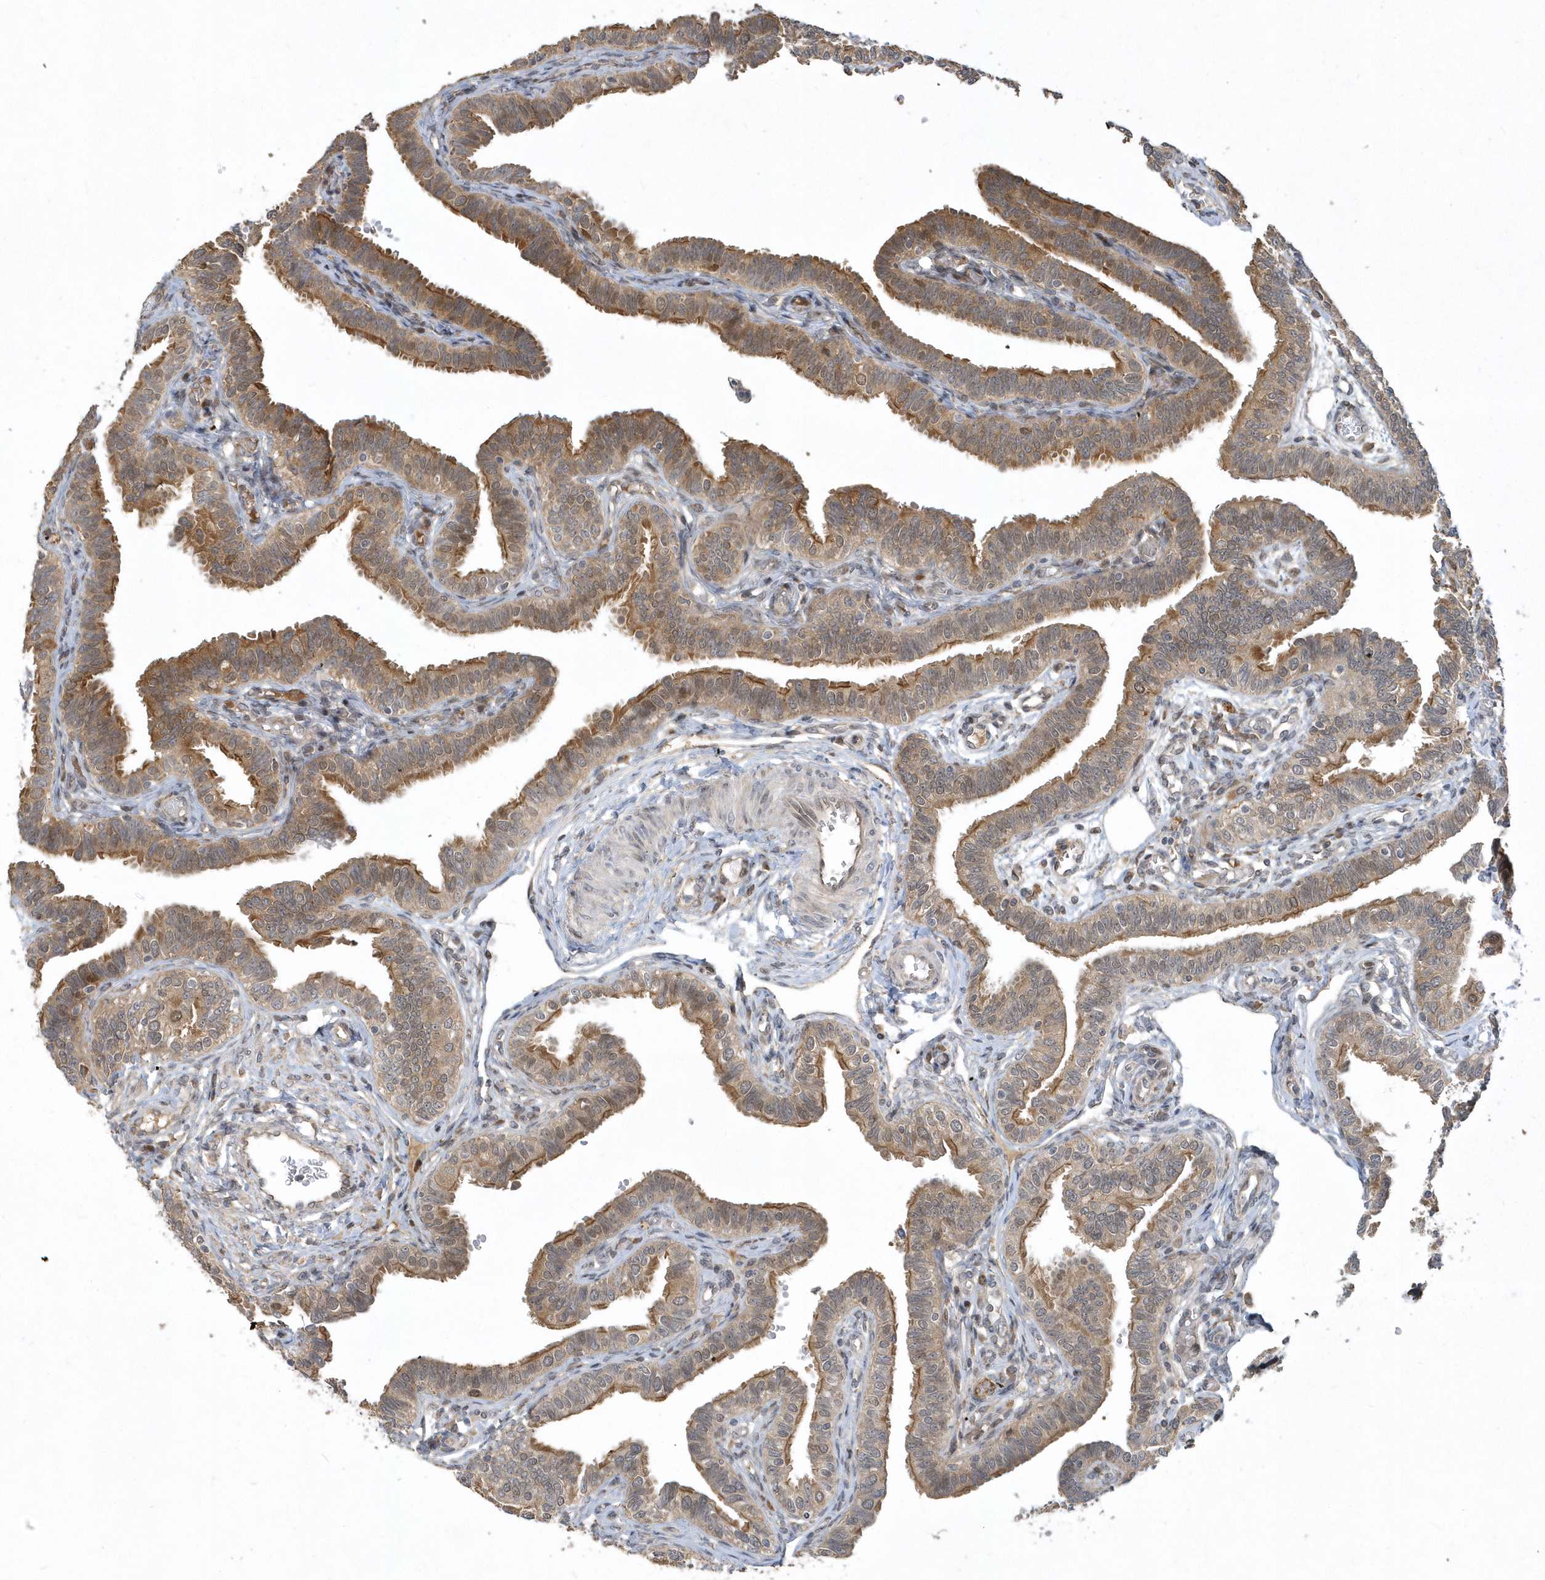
{"staining": {"intensity": "strong", "quantity": ">75%", "location": "cytoplasmic/membranous"}, "tissue": "fallopian tube", "cell_type": "Glandular cells", "image_type": "normal", "snomed": [{"axis": "morphology", "description": "Normal tissue, NOS"}, {"axis": "topography", "description": "Fallopian tube"}], "caption": "An immunohistochemistry (IHC) histopathology image of unremarkable tissue is shown. Protein staining in brown shows strong cytoplasmic/membranous positivity in fallopian tube within glandular cells. (brown staining indicates protein expression, while blue staining denotes nuclei).", "gene": "TRAIP", "patient": {"sex": "female", "age": 39}}